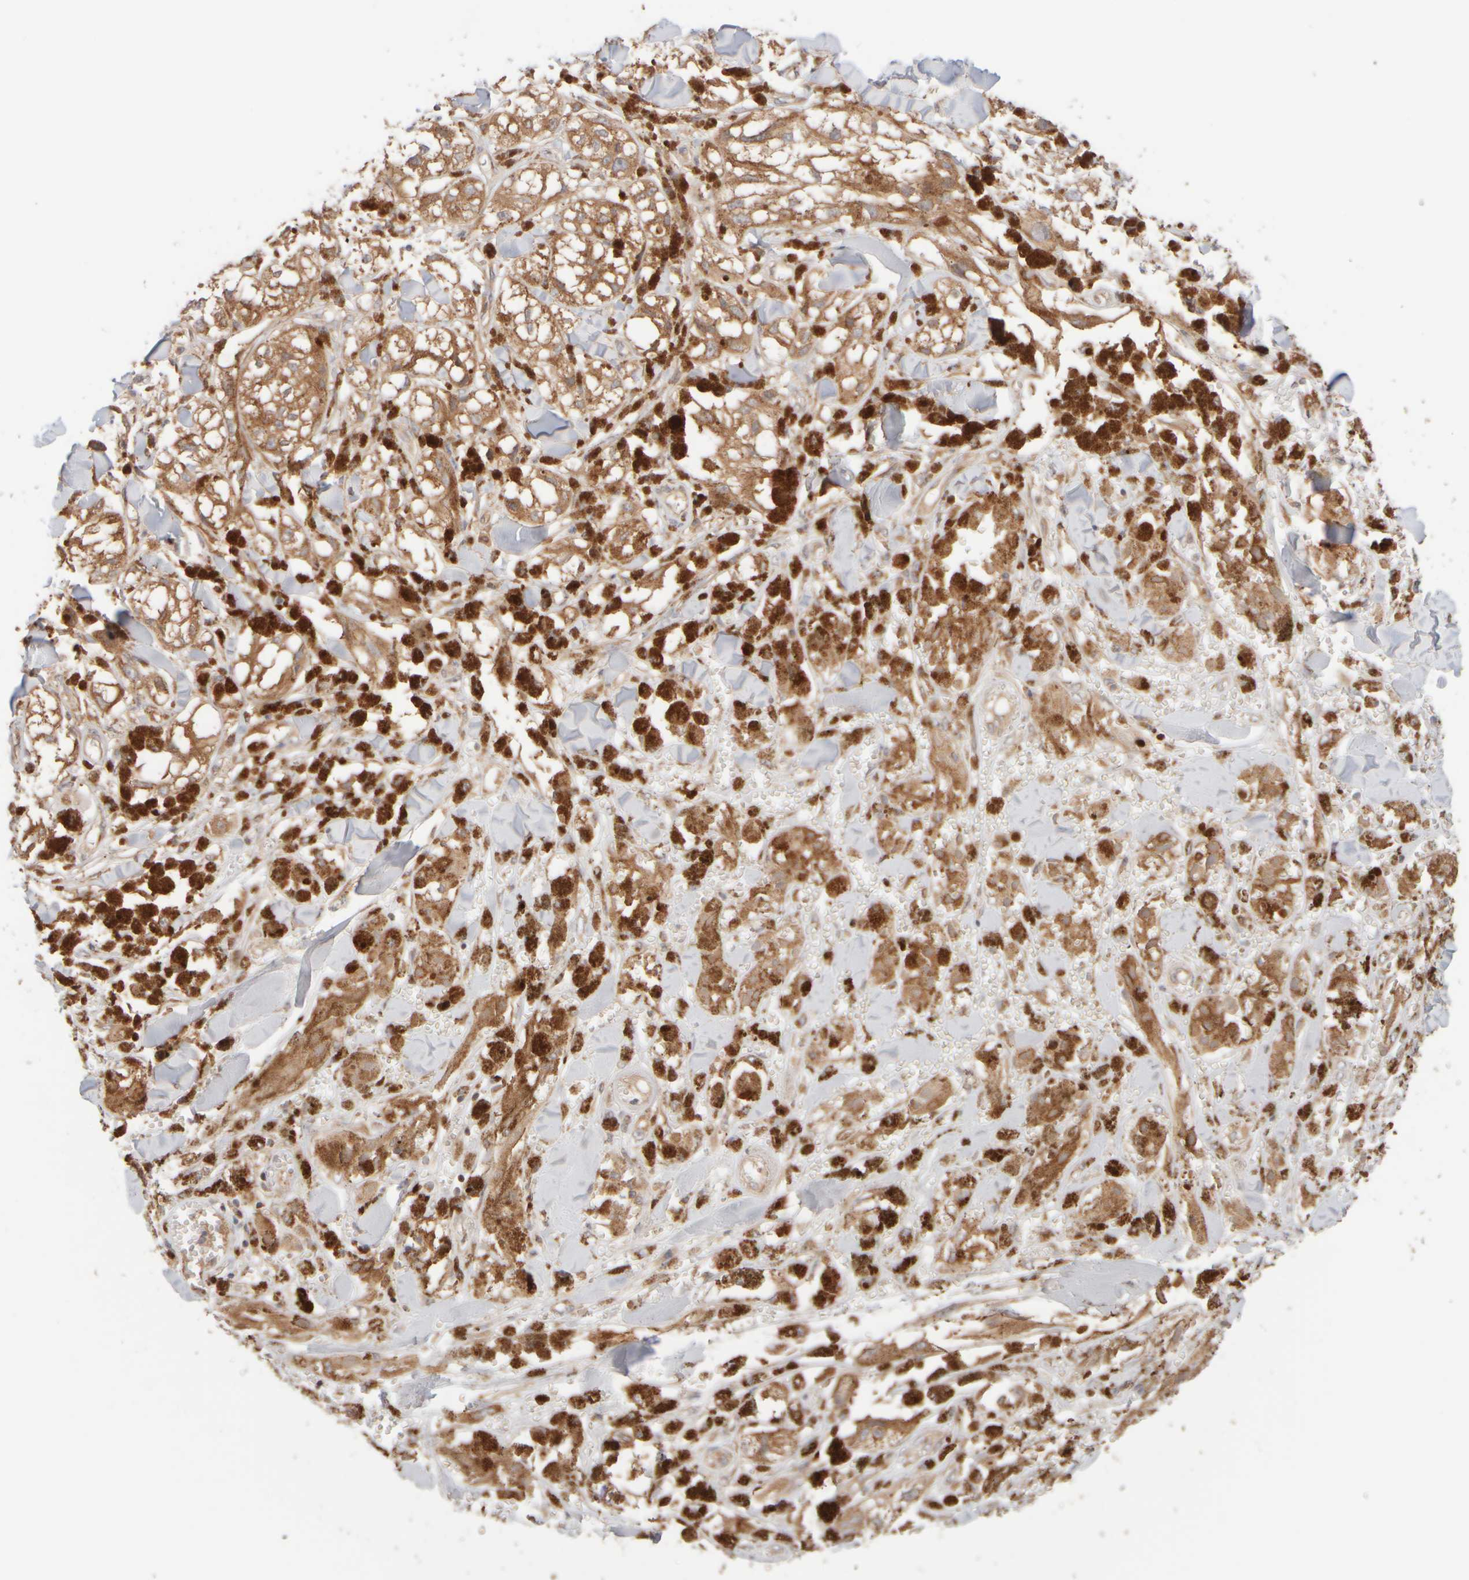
{"staining": {"intensity": "moderate", "quantity": ">75%", "location": "cytoplasmic/membranous"}, "tissue": "melanoma", "cell_type": "Tumor cells", "image_type": "cancer", "snomed": [{"axis": "morphology", "description": "Malignant melanoma, NOS"}, {"axis": "topography", "description": "Skin"}], "caption": "Immunohistochemical staining of human malignant melanoma shows moderate cytoplasmic/membranous protein staining in about >75% of tumor cells. (DAB (3,3'-diaminobenzidine) IHC, brown staining for protein, blue staining for nuclei).", "gene": "RABEP1", "patient": {"sex": "male", "age": 88}}